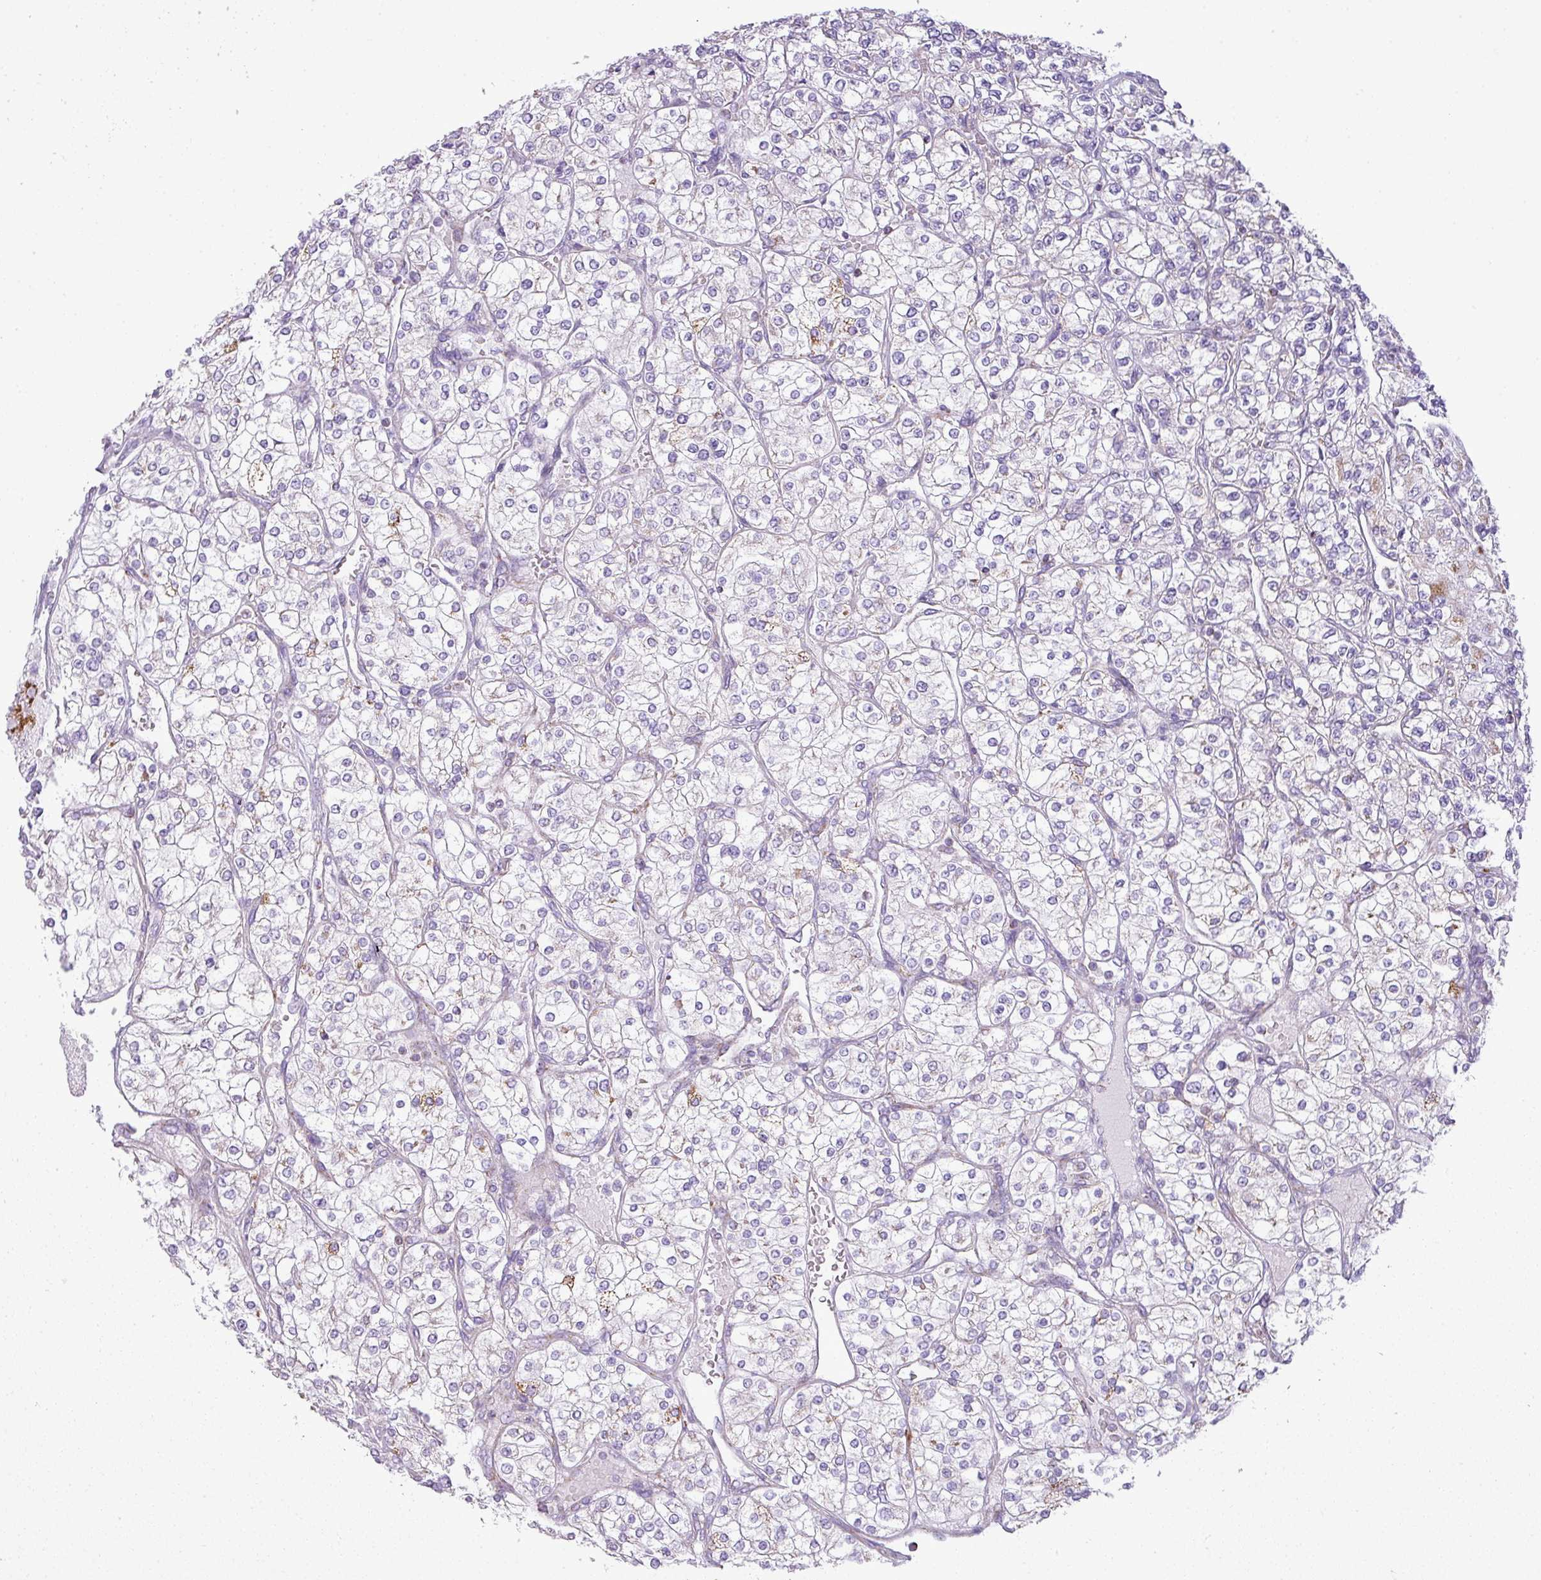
{"staining": {"intensity": "negative", "quantity": "none", "location": "none"}, "tissue": "renal cancer", "cell_type": "Tumor cells", "image_type": "cancer", "snomed": [{"axis": "morphology", "description": "Adenocarcinoma, NOS"}, {"axis": "topography", "description": "Kidney"}], "caption": "Renal adenocarcinoma stained for a protein using immunohistochemistry (IHC) demonstrates no staining tumor cells.", "gene": "ZNF81", "patient": {"sex": "male", "age": 80}}